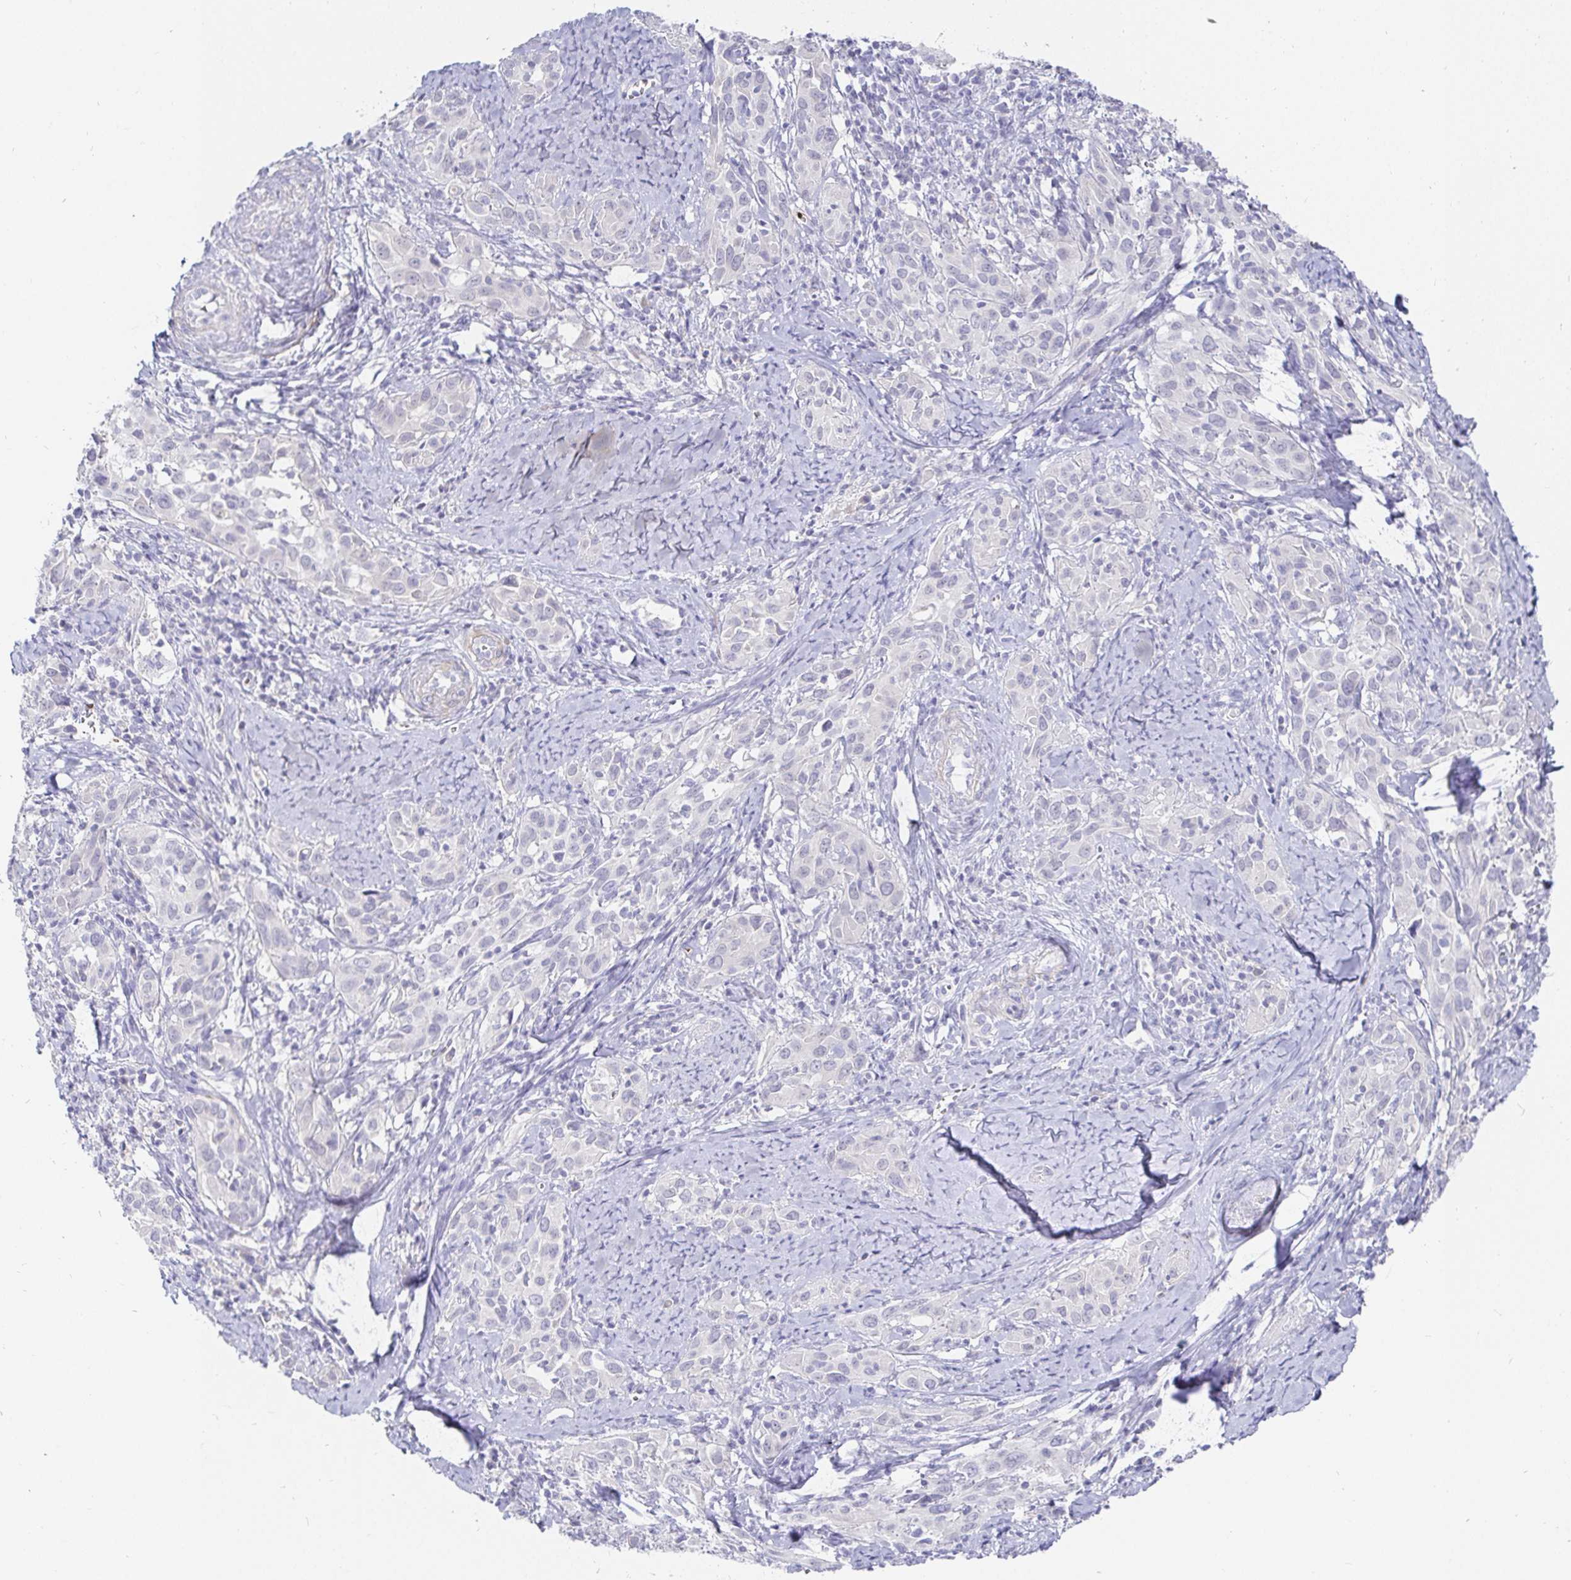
{"staining": {"intensity": "negative", "quantity": "none", "location": "none"}, "tissue": "cervical cancer", "cell_type": "Tumor cells", "image_type": "cancer", "snomed": [{"axis": "morphology", "description": "Squamous cell carcinoma, NOS"}, {"axis": "topography", "description": "Cervix"}], "caption": "Immunohistochemistry (IHC) micrograph of neoplastic tissue: human cervical squamous cell carcinoma stained with DAB displays no significant protein expression in tumor cells.", "gene": "FGF21", "patient": {"sex": "female", "age": 51}}